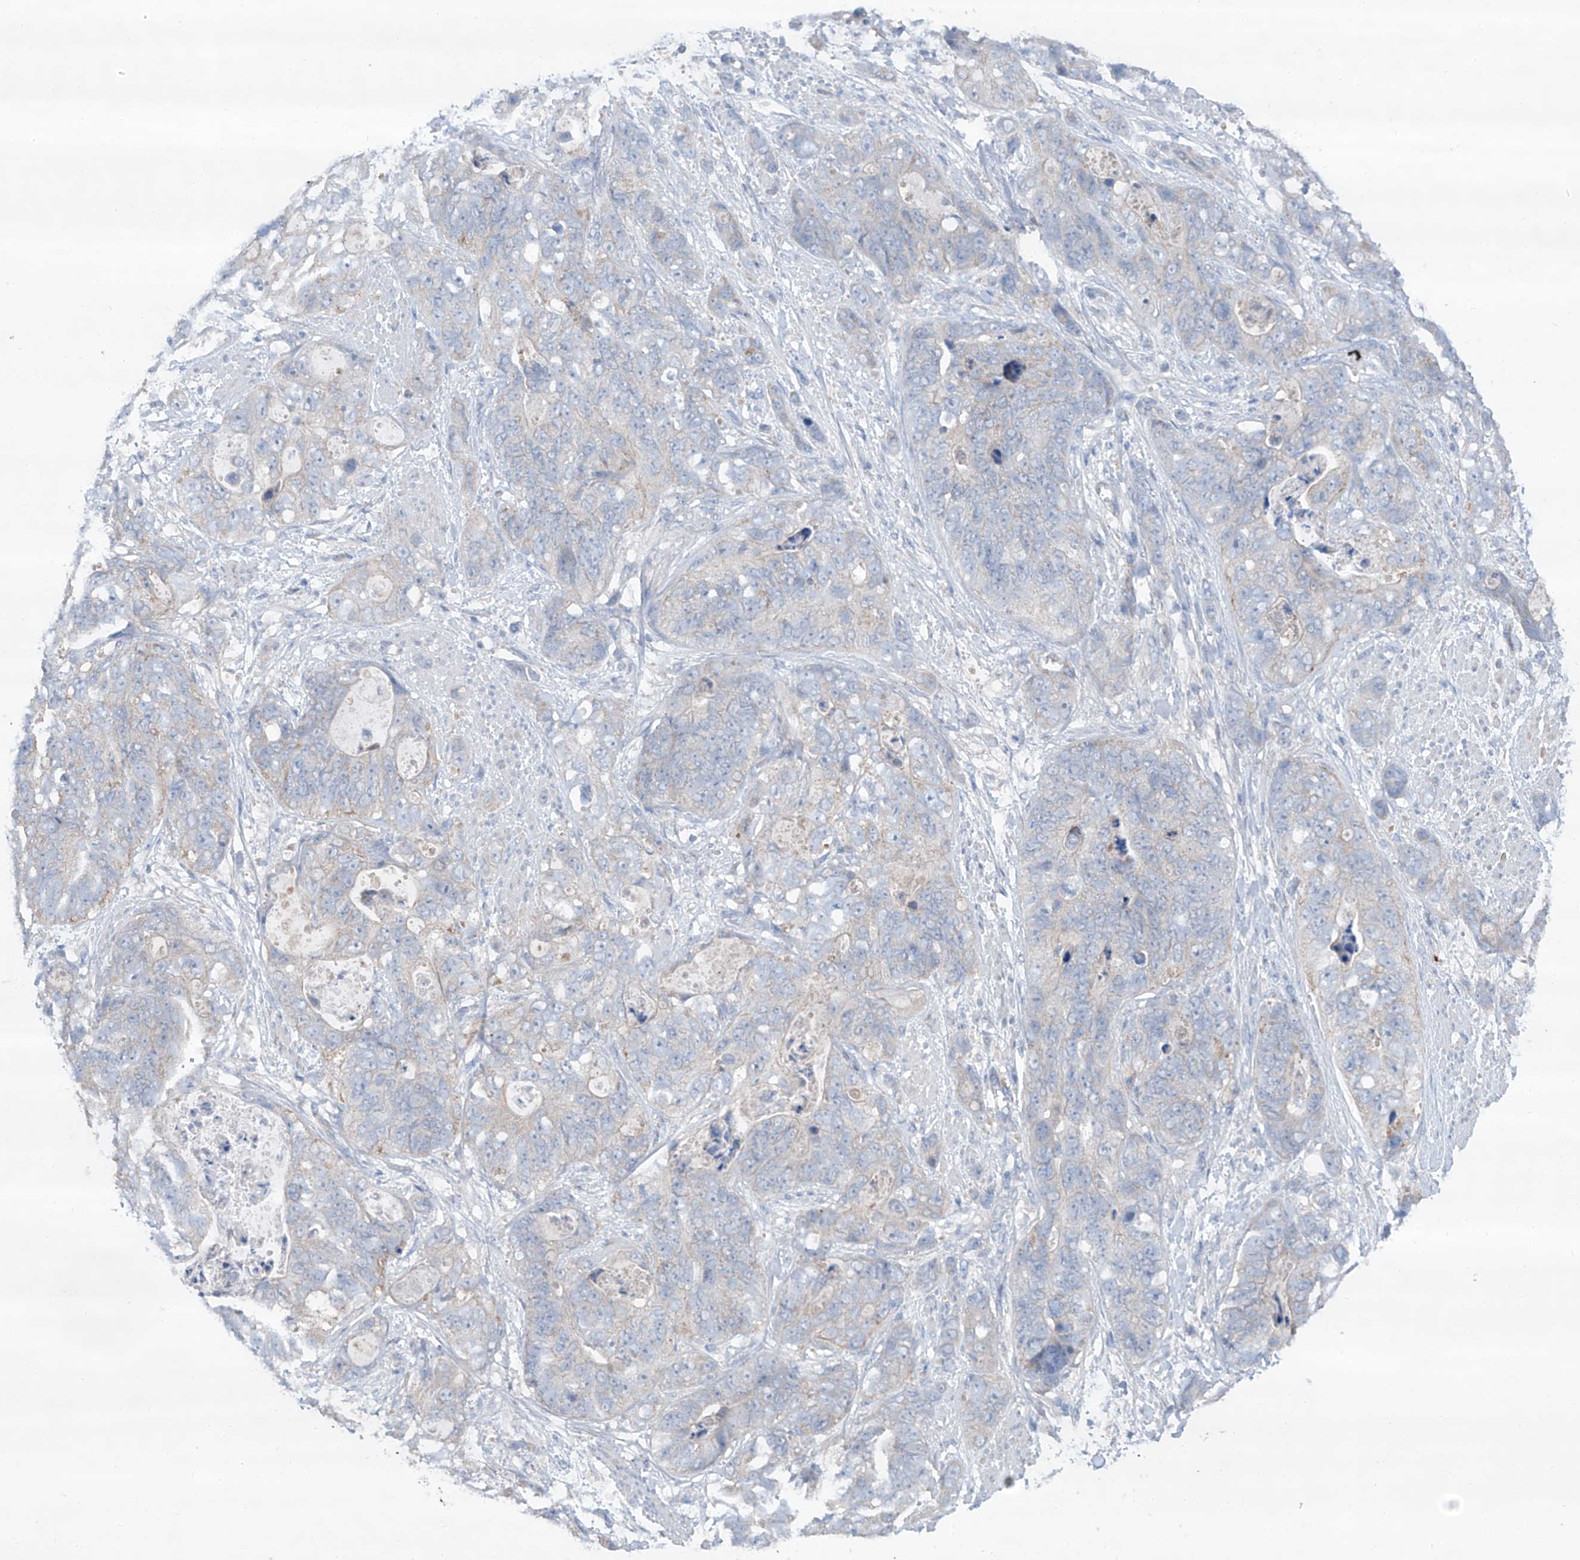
{"staining": {"intensity": "weak", "quantity": "<25%", "location": "cytoplasmic/membranous"}, "tissue": "stomach cancer", "cell_type": "Tumor cells", "image_type": "cancer", "snomed": [{"axis": "morphology", "description": "Adenocarcinoma, NOS"}, {"axis": "topography", "description": "Stomach"}], "caption": "Immunohistochemistry of adenocarcinoma (stomach) shows no positivity in tumor cells.", "gene": "SIX4", "patient": {"sex": "female", "age": 89}}